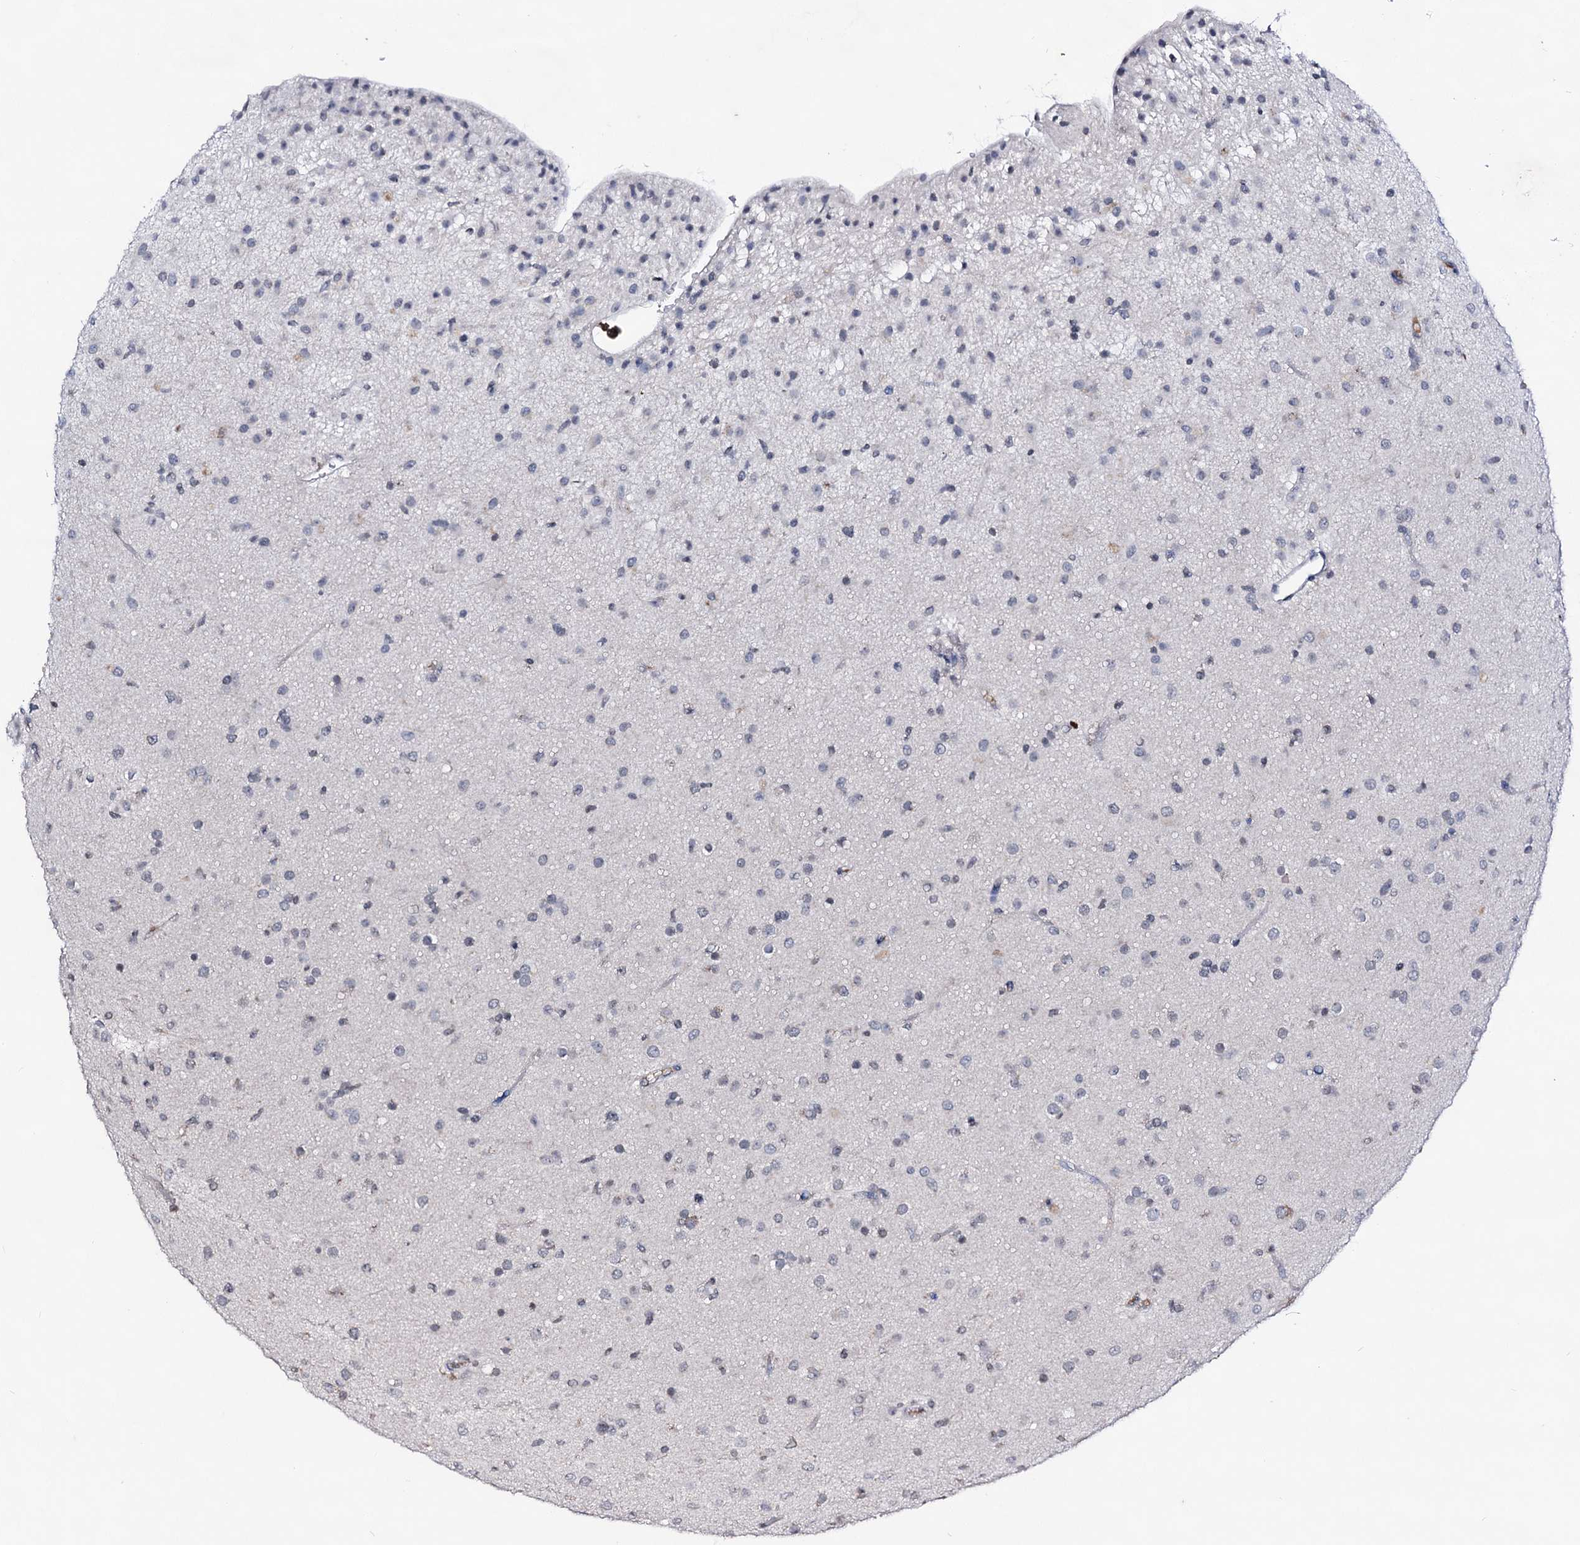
{"staining": {"intensity": "negative", "quantity": "none", "location": "none"}, "tissue": "glioma", "cell_type": "Tumor cells", "image_type": "cancer", "snomed": [{"axis": "morphology", "description": "Glioma, malignant, Low grade"}, {"axis": "topography", "description": "Brain"}], "caption": "Micrograph shows no significant protein positivity in tumor cells of glioma. (DAB immunohistochemistry, high magnification).", "gene": "PLIN1", "patient": {"sex": "male", "age": 65}}